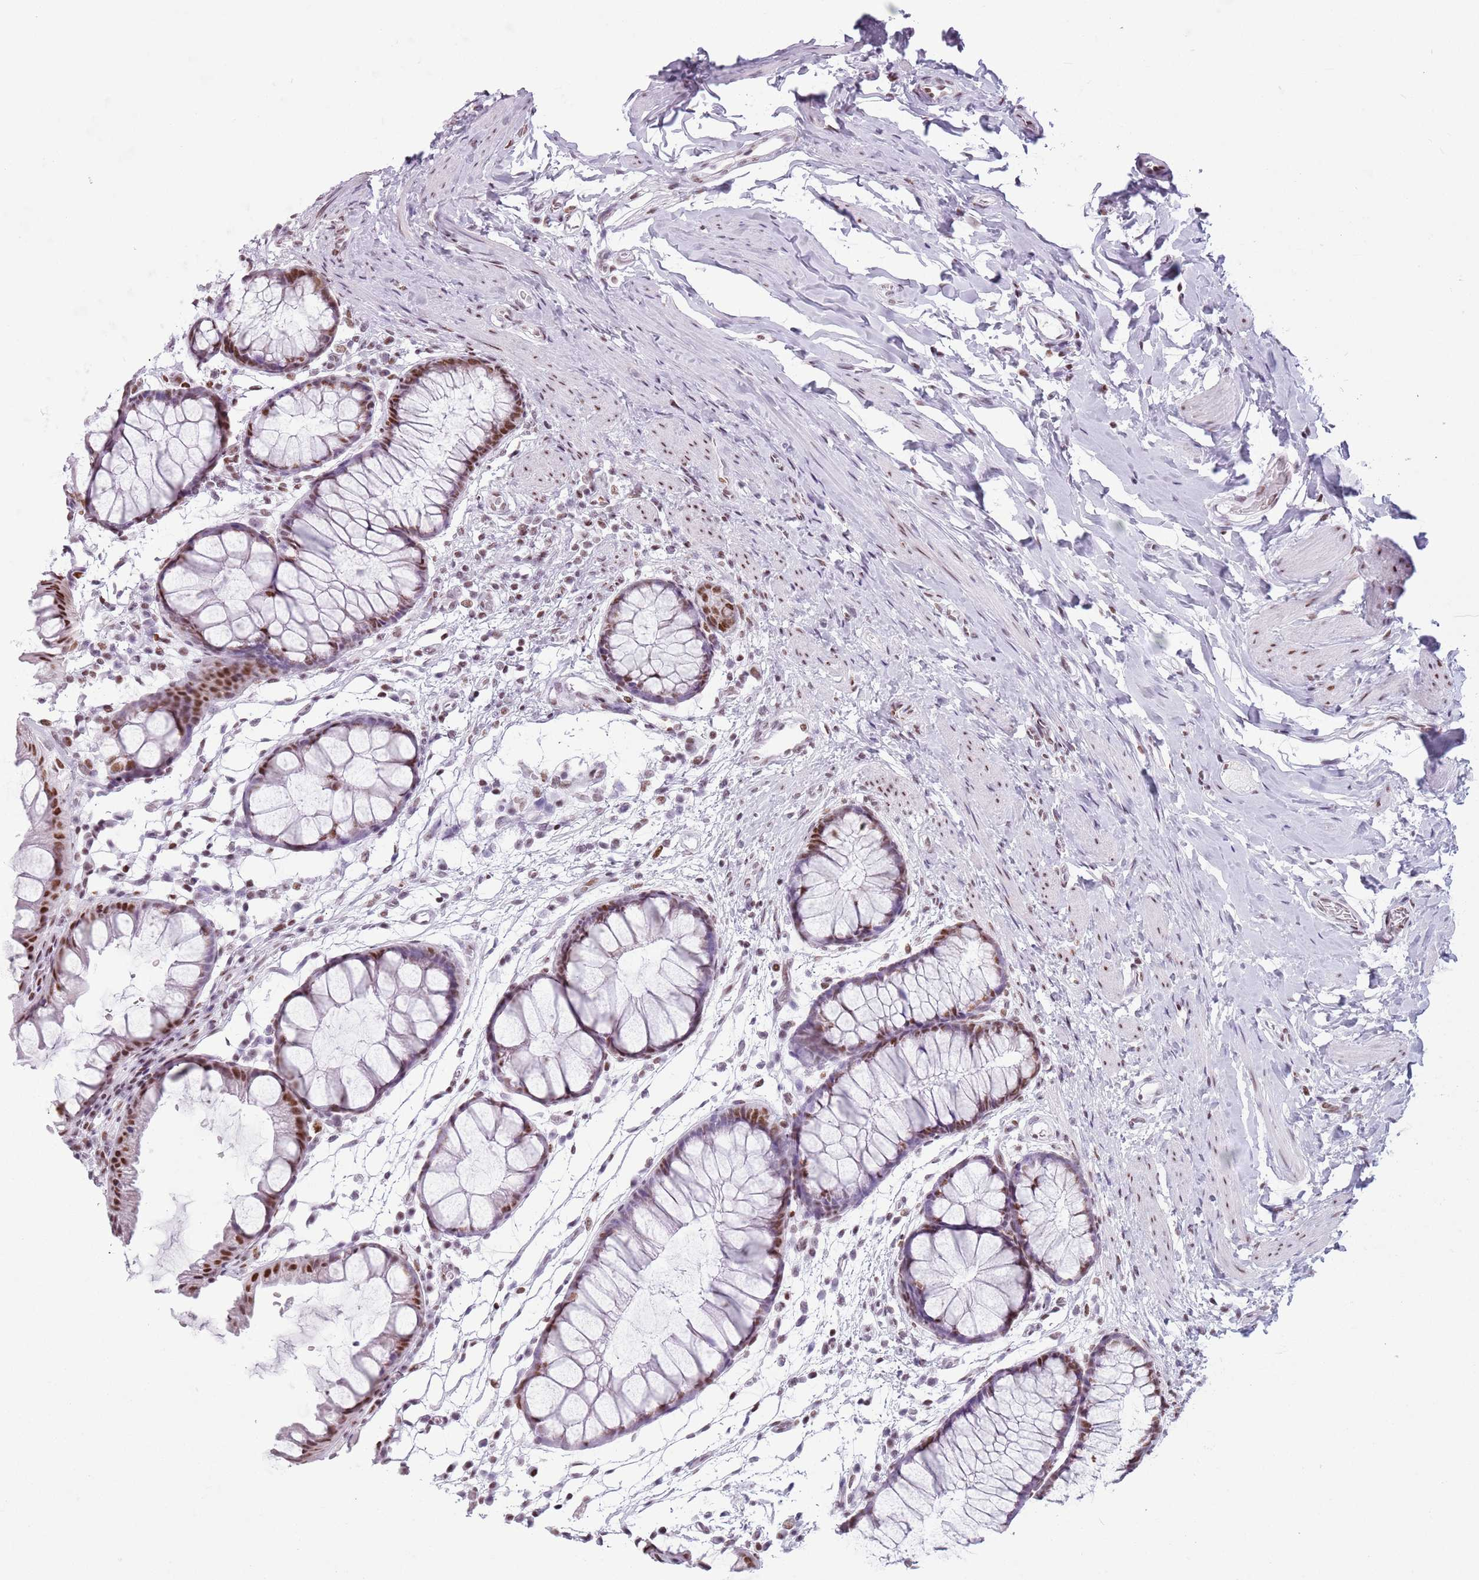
{"staining": {"intensity": "moderate", "quantity": ">75%", "location": "nuclear"}, "tissue": "colon", "cell_type": "Endothelial cells", "image_type": "normal", "snomed": [{"axis": "morphology", "description": "Normal tissue, NOS"}, {"axis": "topography", "description": "Colon"}], "caption": "Immunohistochemical staining of unremarkable human colon demonstrates >75% levels of moderate nuclear protein expression in approximately >75% of endothelial cells. Immunohistochemistry (ihc) stains the protein in brown and the nuclei are stained blue.", "gene": "FAM104B", "patient": {"sex": "female", "age": 62}}